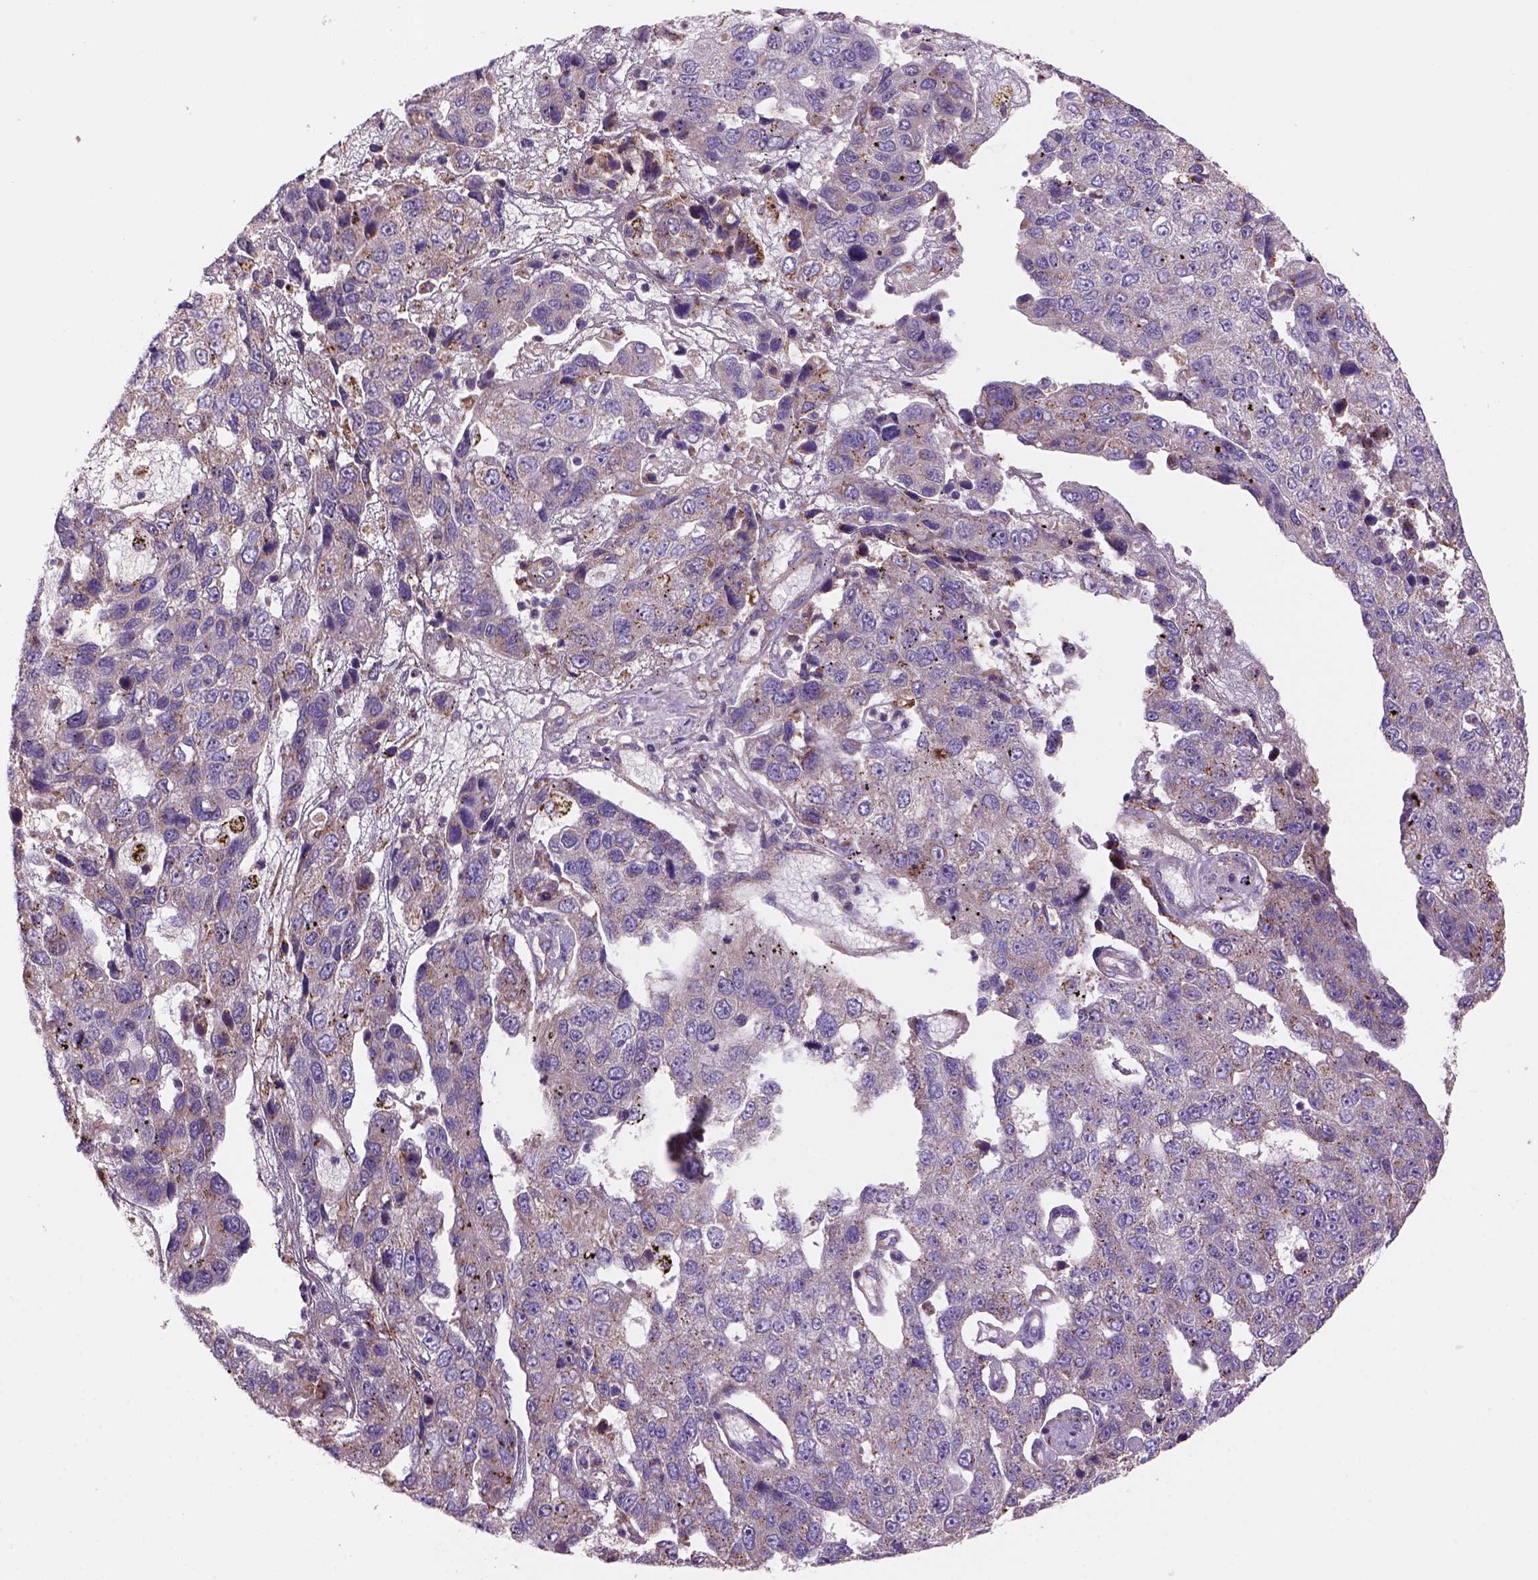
{"staining": {"intensity": "weak", "quantity": "<25%", "location": "cytoplasmic/membranous"}, "tissue": "pancreatic cancer", "cell_type": "Tumor cells", "image_type": "cancer", "snomed": [{"axis": "morphology", "description": "Adenocarcinoma, NOS"}, {"axis": "topography", "description": "Pancreas"}], "caption": "DAB (3,3'-diaminobenzidine) immunohistochemical staining of human pancreatic cancer reveals no significant positivity in tumor cells.", "gene": "WARS2", "patient": {"sex": "female", "age": 61}}